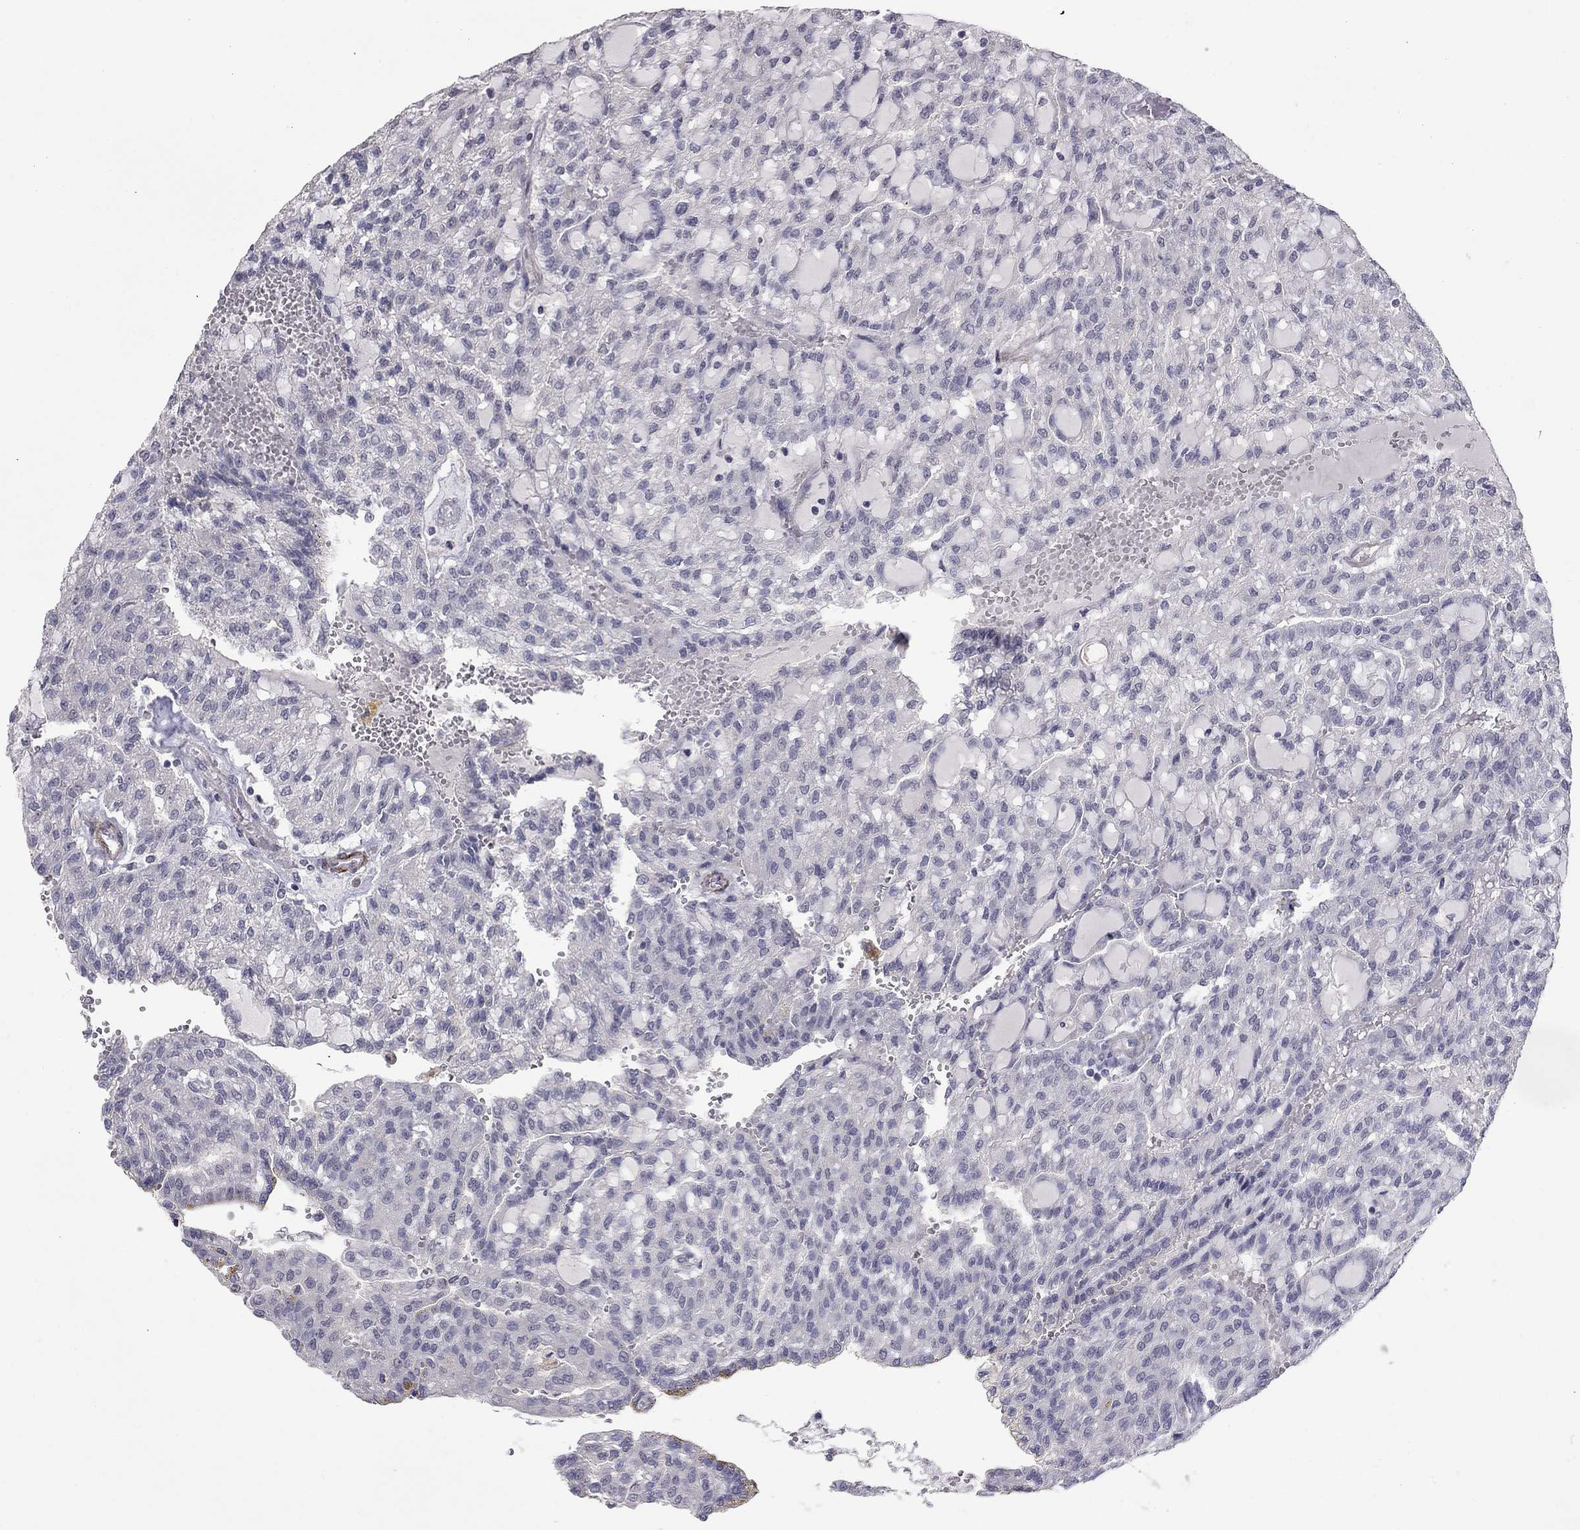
{"staining": {"intensity": "negative", "quantity": "none", "location": "none"}, "tissue": "renal cancer", "cell_type": "Tumor cells", "image_type": "cancer", "snomed": [{"axis": "morphology", "description": "Adenocarcinoma, NOS"}, {"axis": "topography", "description": "Kidney"}], "caption": "Immunohistochemistry (IHC) photomicrograph of neoplastic tissue: renal cancer stained with DAB exhibits no significant protein expression in tumor cells.", "gene": "IP6K3", "patient": {"sex": "male", "age": 63}}